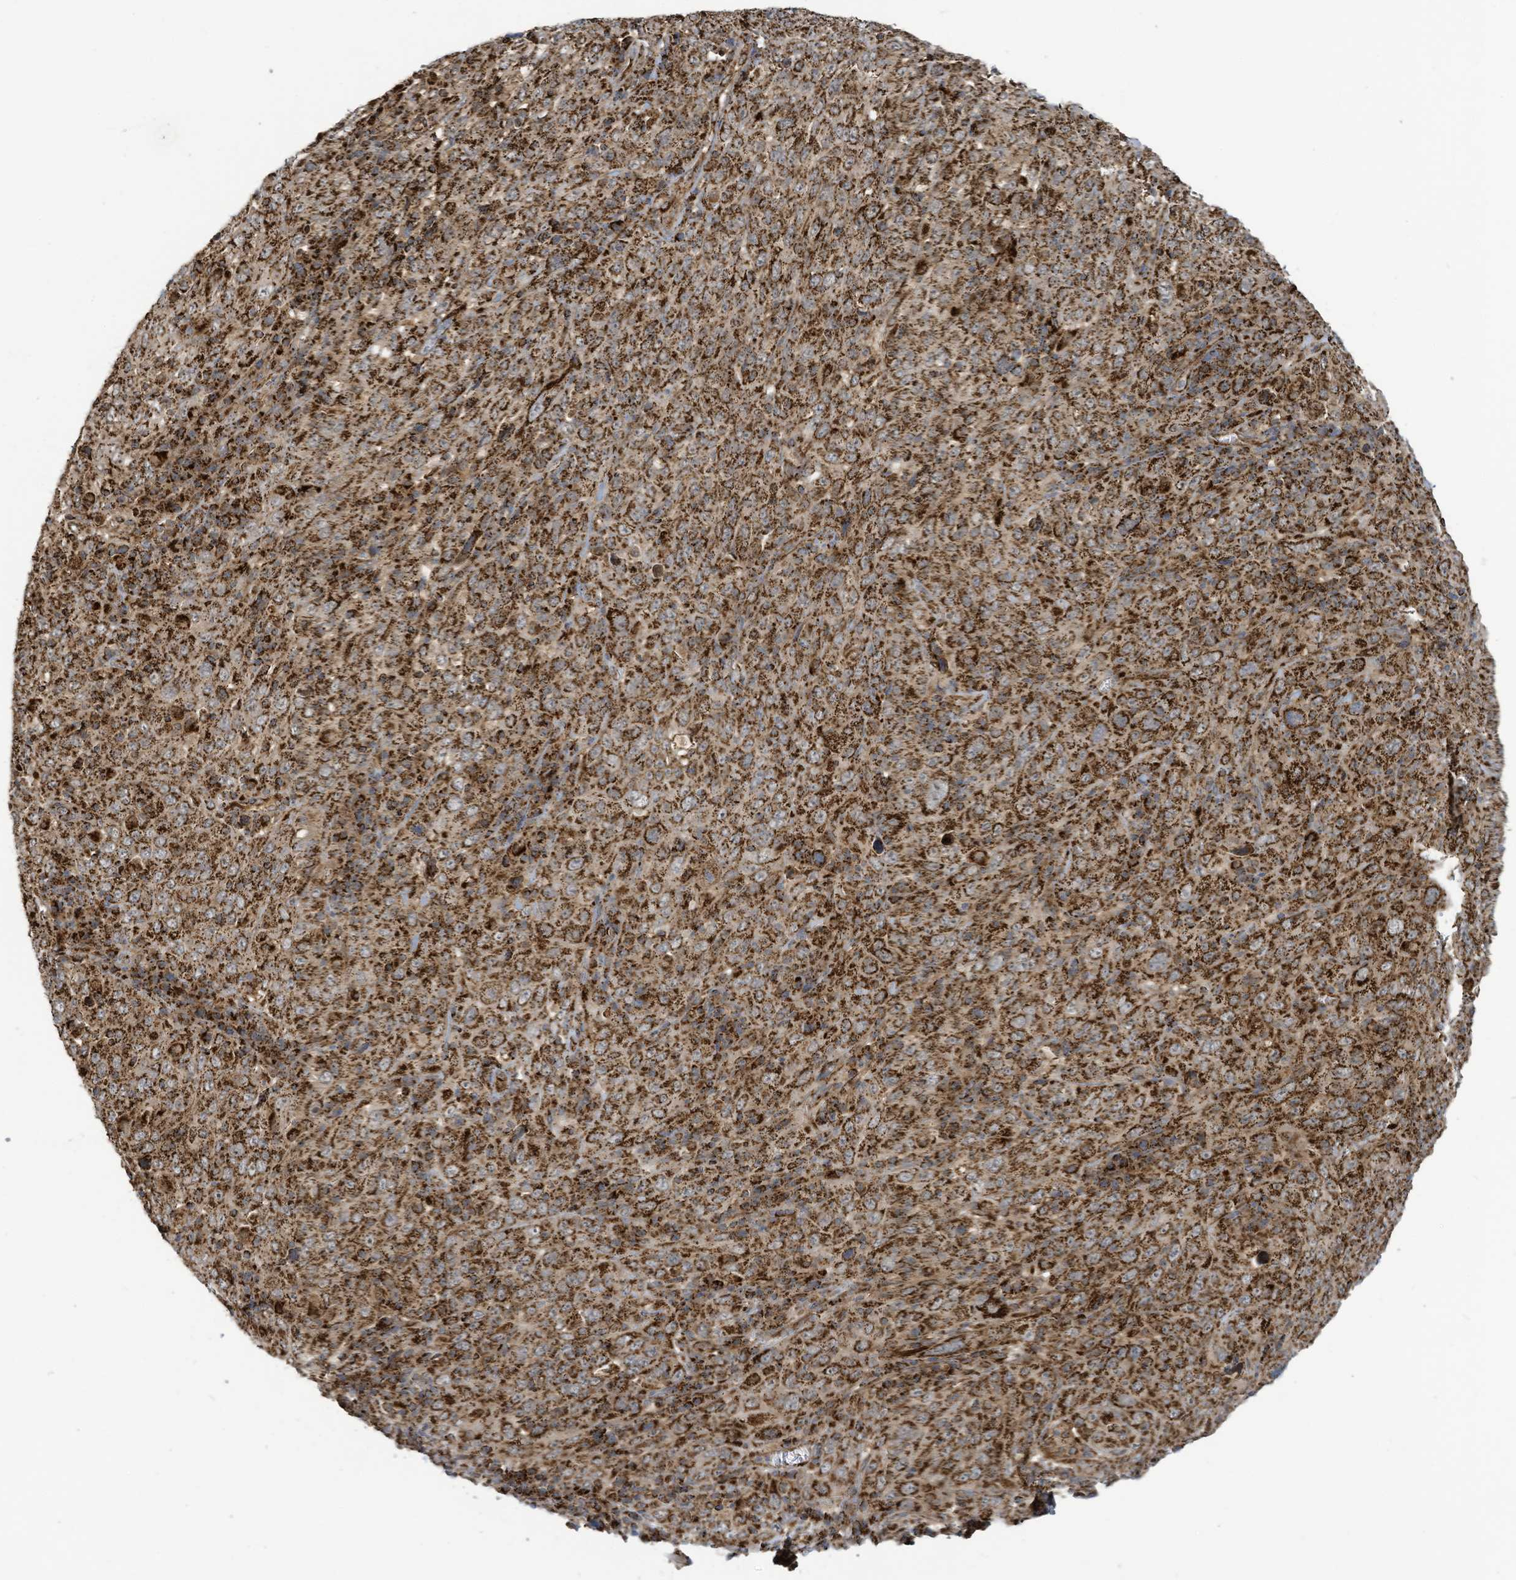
{"staining": {"intensity": "strong", "quantity": ">75%", "location": "cytoplasmic/membranous"}, "tissue": "cervical cancer", "cell_type": "Tumor cells", "image_type": "cancer", "snomed": [{"axis": "morphology", "description": "Squamous cell carcinoma, NOS"}, {"axis": "topography", "description": "Cervix"}], "caption": "Protein staining of squamous cell carcinoma (cervical) tissue displays strong cytoplasmic/membranous staining in approximately >75% of tumor cells.", "gene": "COX10", "patient": {"sex": "female", "age": 46}}